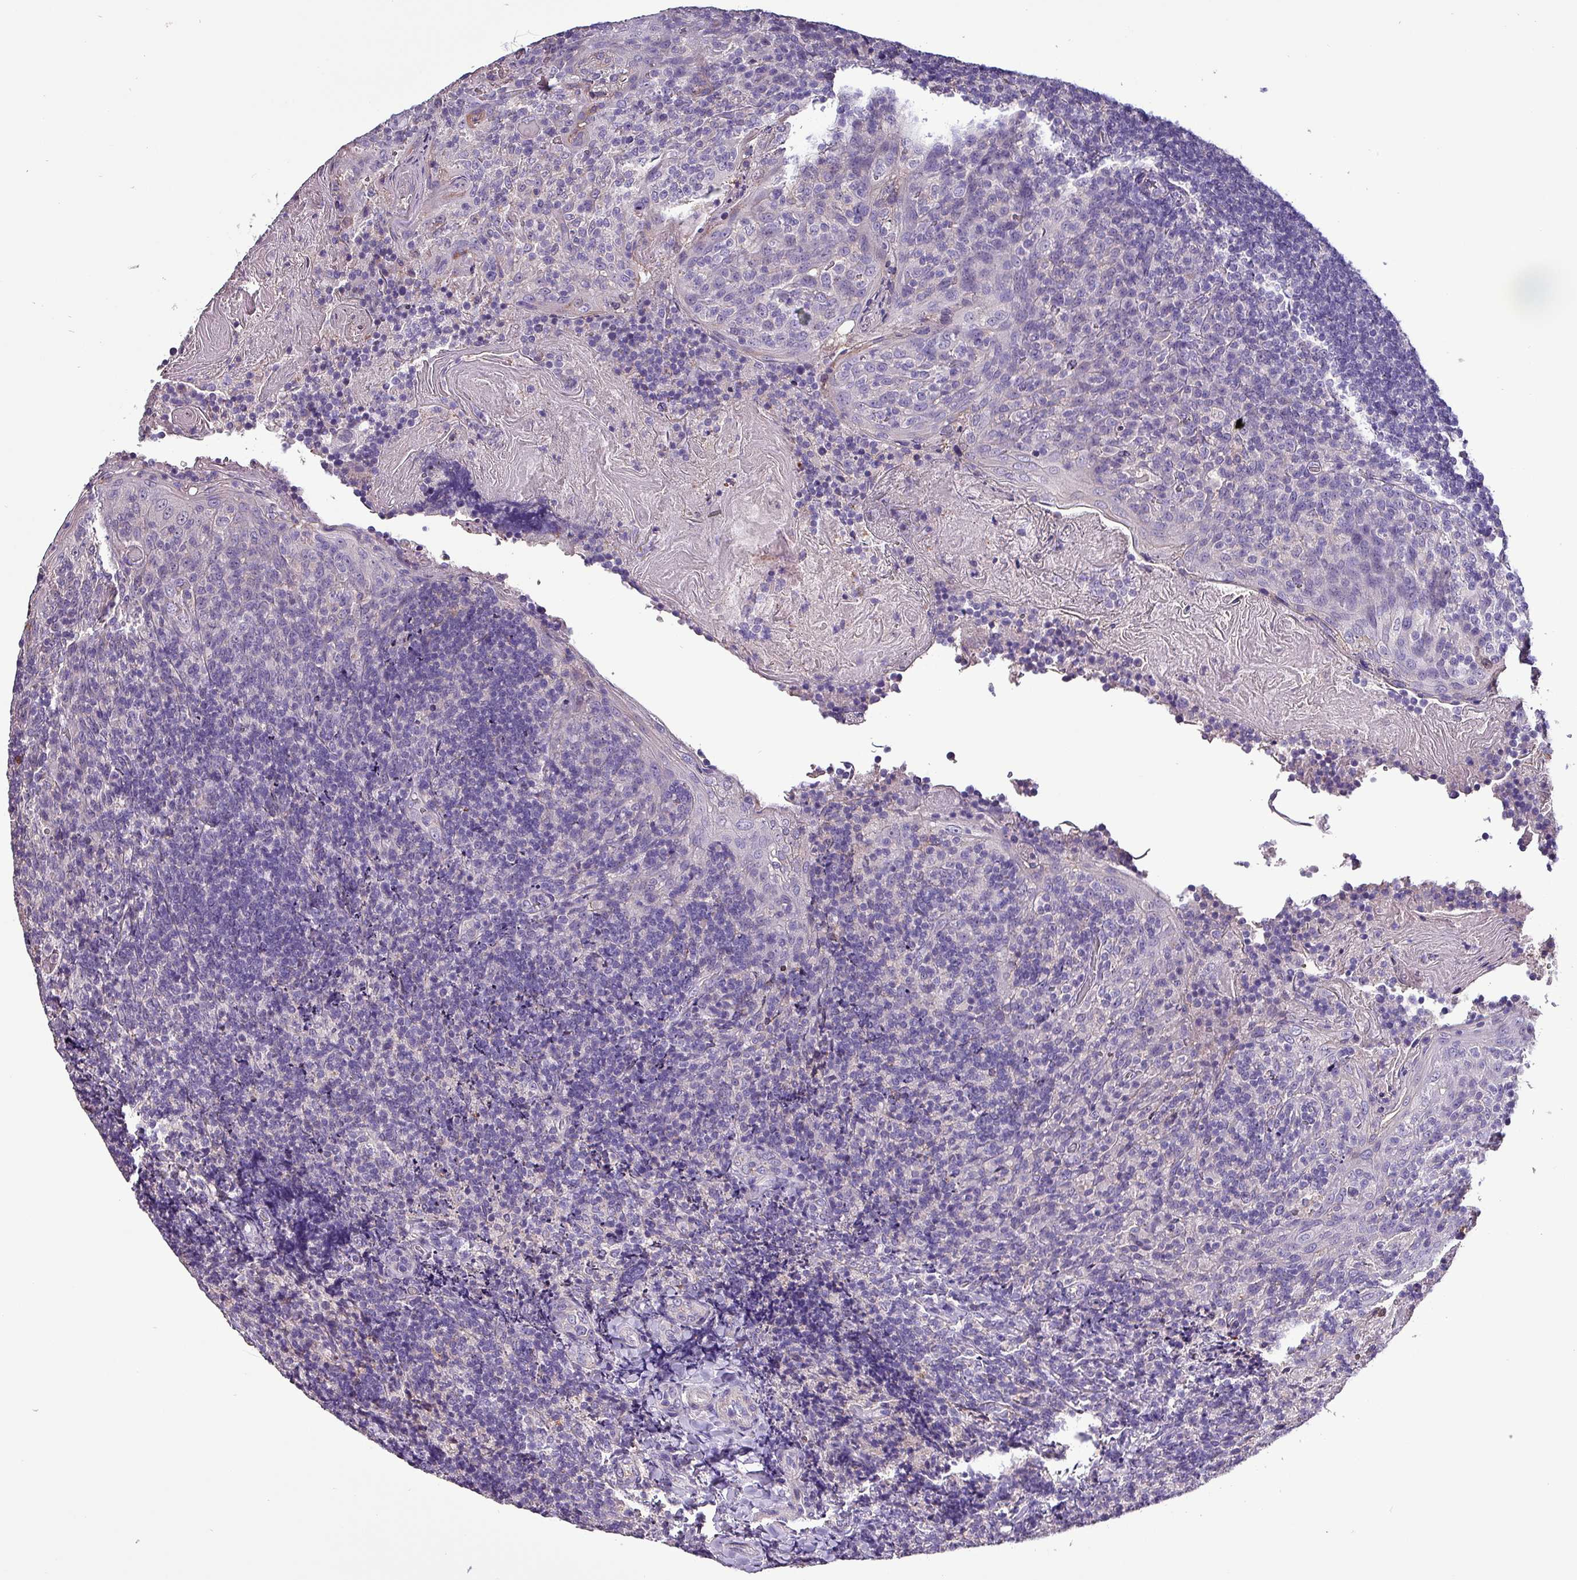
{"staining": {"intensity": "negative", "quantity": "none", "location": "none"}, "tissue": "tonsil", "cell_type": "Germinal center cells", "image_type": "normal", "snomed": [{"axis": "morphology", "description": "Normal tissue, NOS"}, {"axis": "topography", "description": "Tonsil"}], "caption": "DAB (3,3'-diaminobenzidine) immunohistochemical staining of normal tonsil shows no significant expression in germinal center cells.", "gene": "HTRA4", "patient": {"sex": "female", "age": 10}}